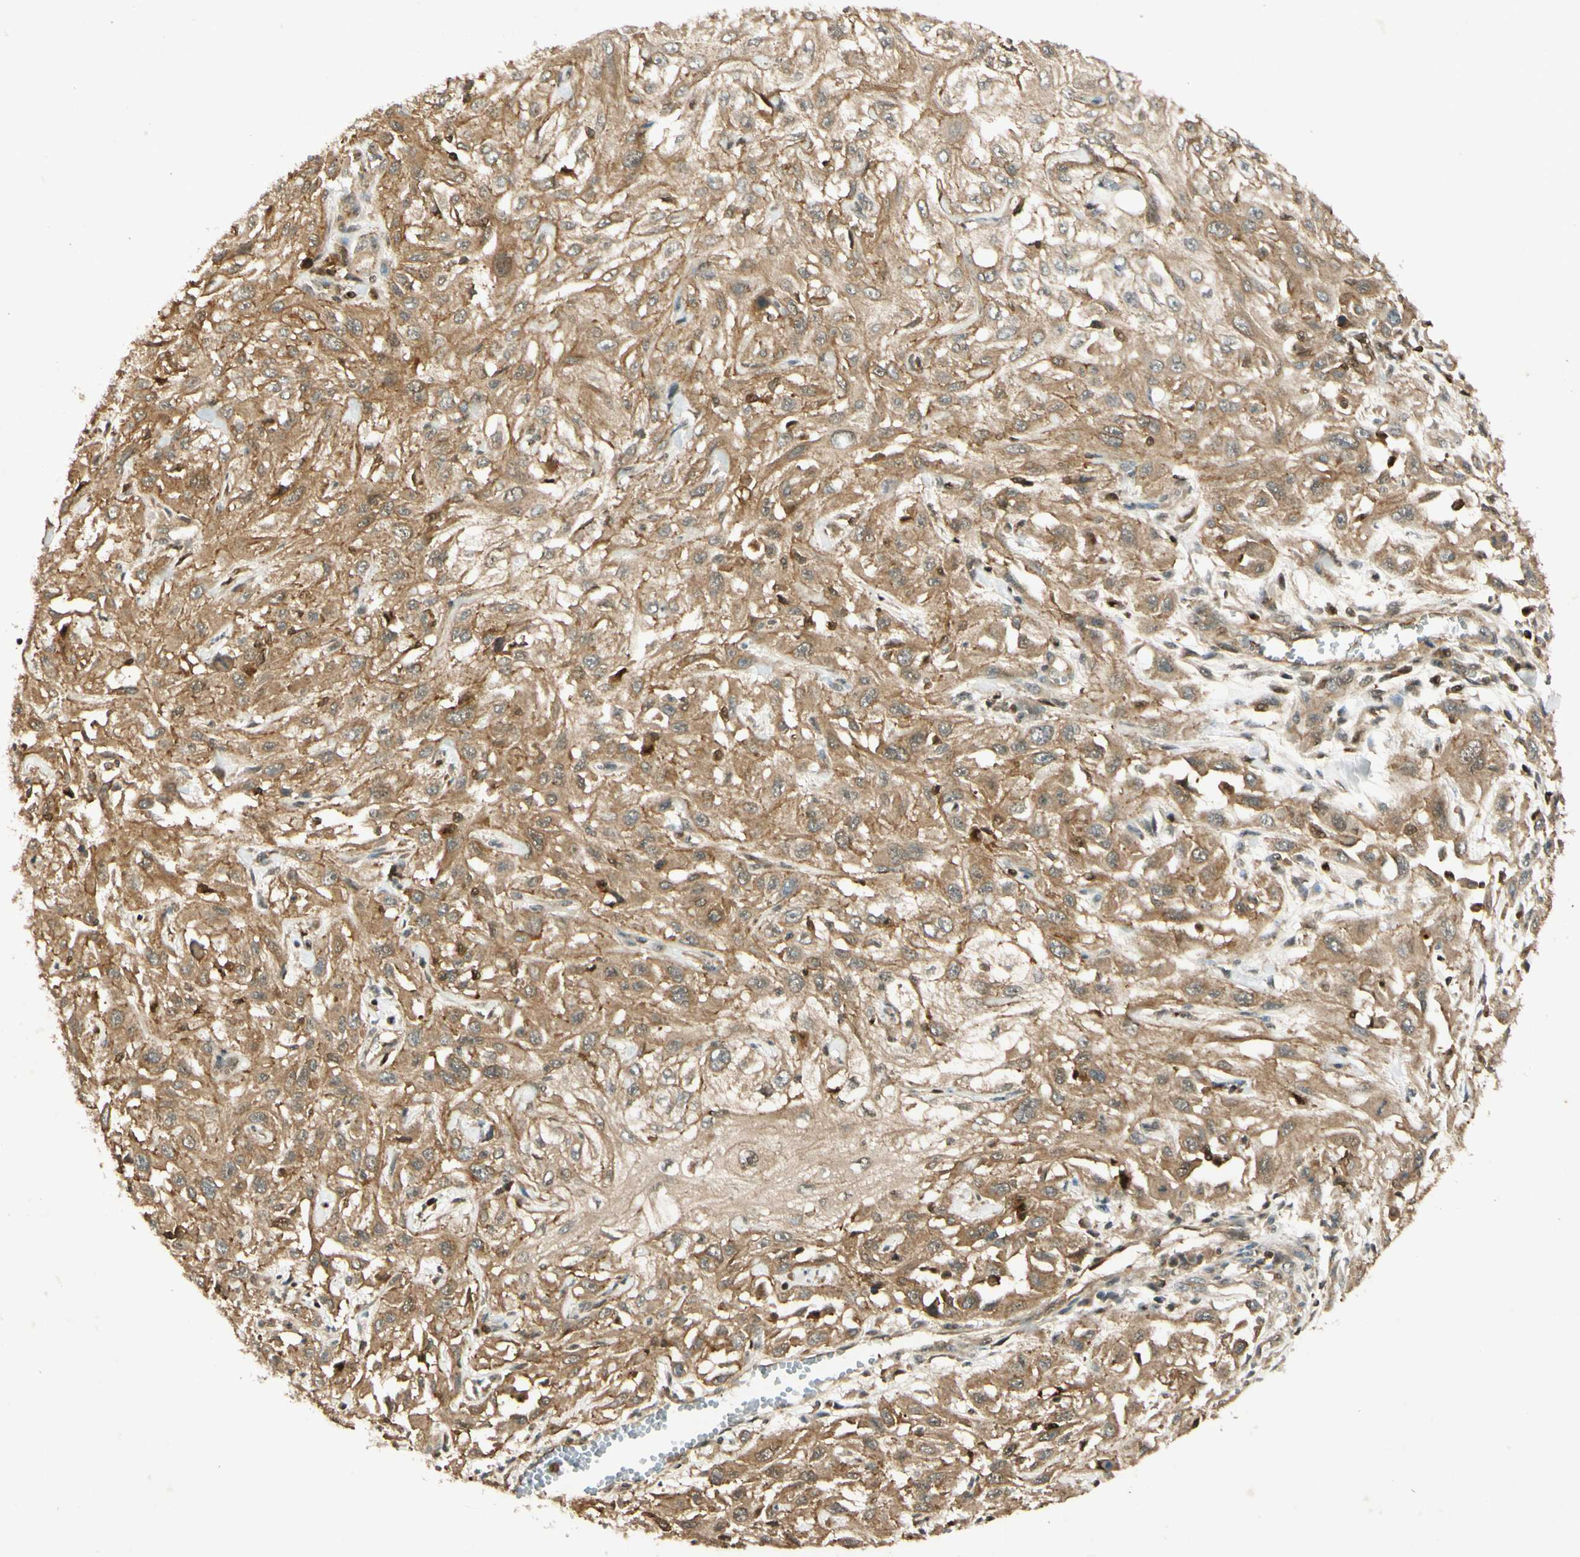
{"staining": {"intensity": "moderate", "quantity": ">75%", "location": "cytoplasmic/membranous"}, "tissue": "skin cancer", "cell_type": "Tumor cells", "image_type": "cancer", "snomed": [{"axis": "morphology", "description": "Squamous cell carcinoma, NOS"}, {"axis": "topography", "description": "Skin"}], "caption": "Moderate cytoplasmic/membranous staining is identified in about >75% of tumor cells in skin cancer. (DAB IHC, brown staining for protein, blue staining for nuclei).", "gene": "EPHA8", "patient": {"sex": "male", "age": 75}}